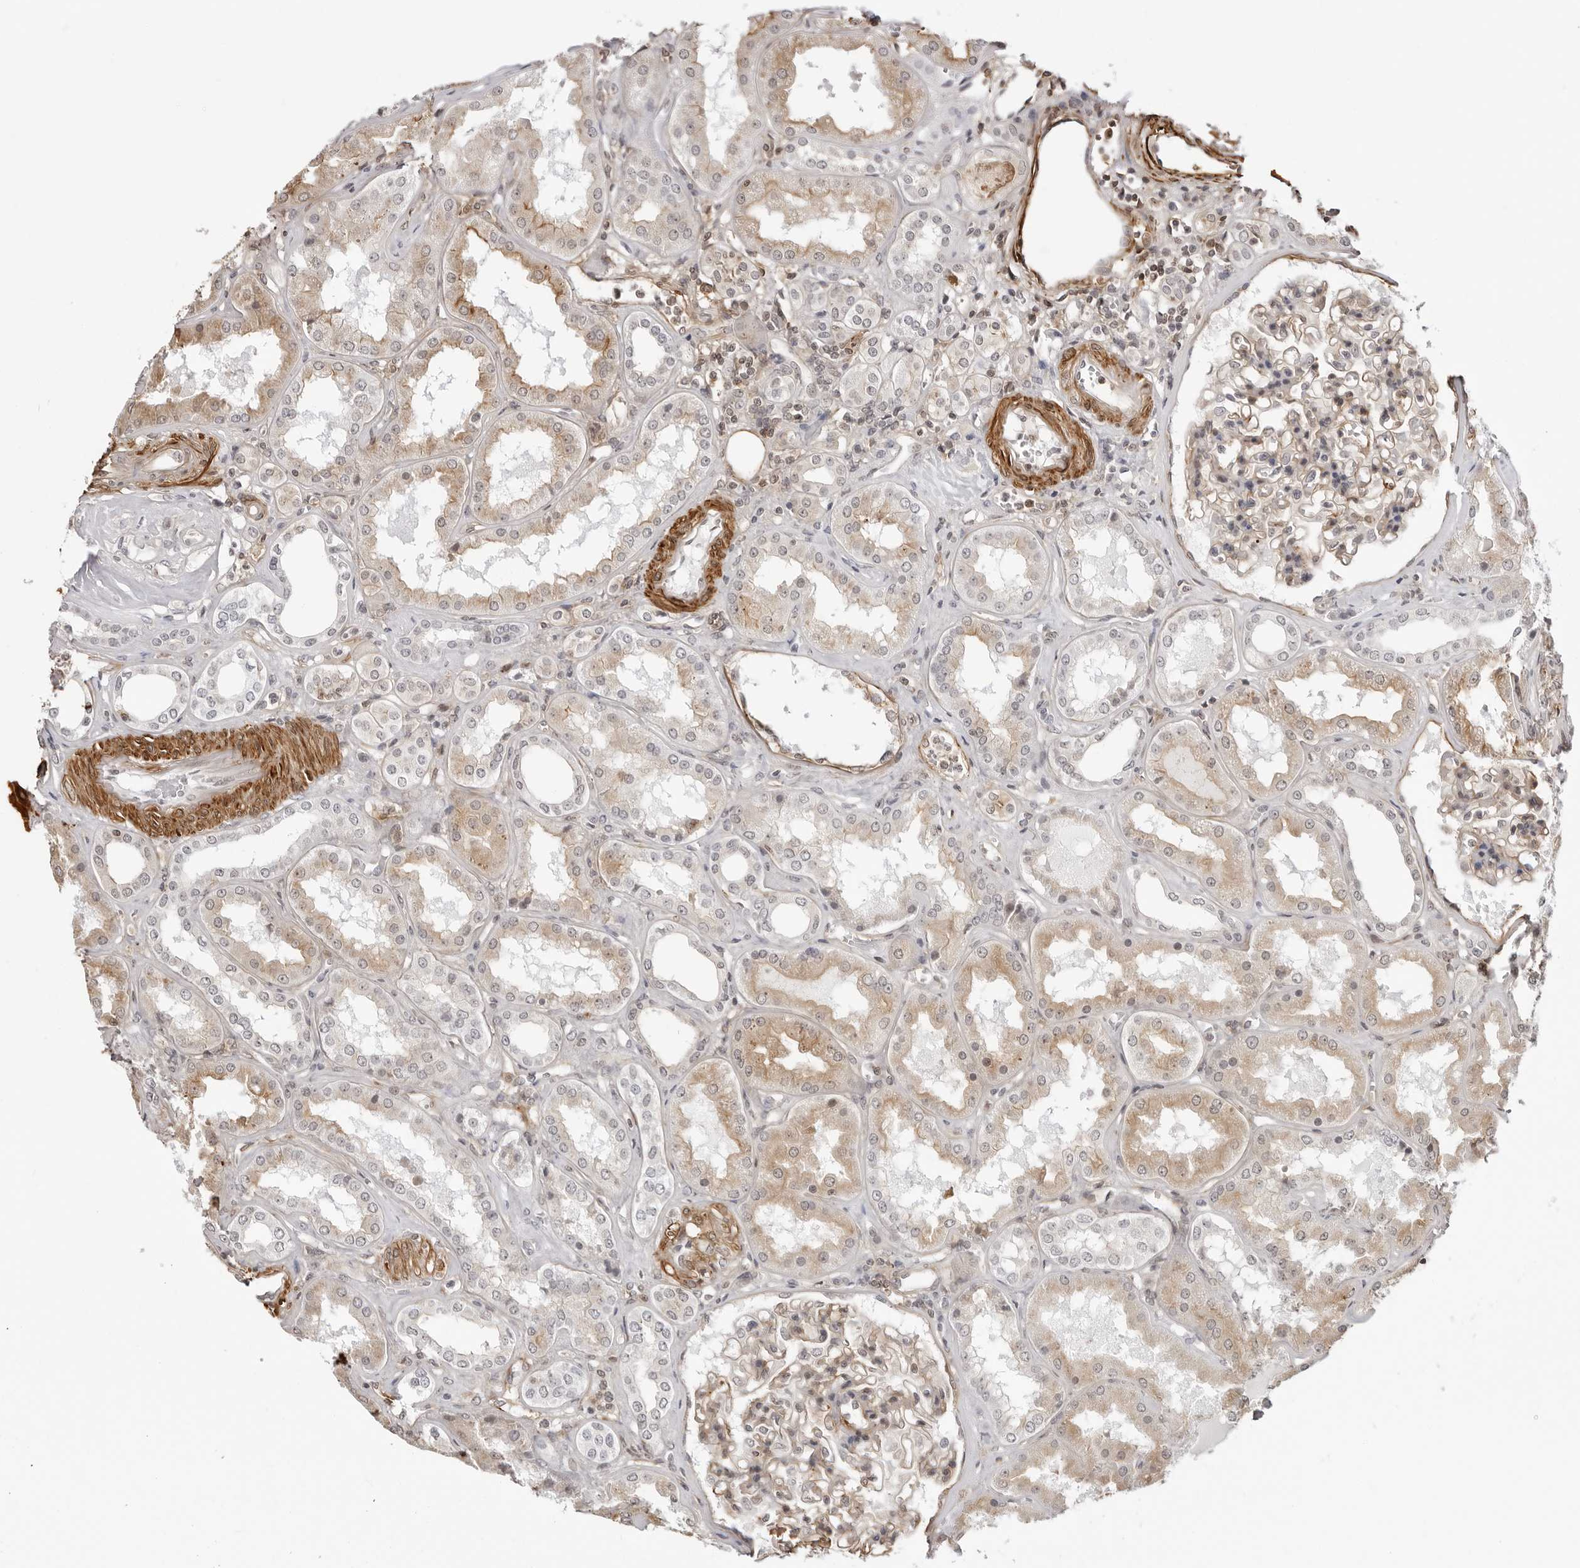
{"staining": {"intensity": "weak", "quantity": "25%-75%", "location": "cytoplasmic/membranous"}, "tissue": "kidney", "cell_type": "Cells in glomeruli", "image_type": "normal", "snomed": [{"axis": "morphology", "description": "Normal tissue, NOS"}, {"axis": "topography", "description": "Kidney"}], "caption": "High-power microscopy captured an immunohistochemistry (IHC) photomicrograph of benign kidney, revealing weak cytoplasmic/membranous expression in approximately 25%-75% of cells in glomeruli.", "gene": "UNK", "patient": {"sex": "female", "age": 56}}